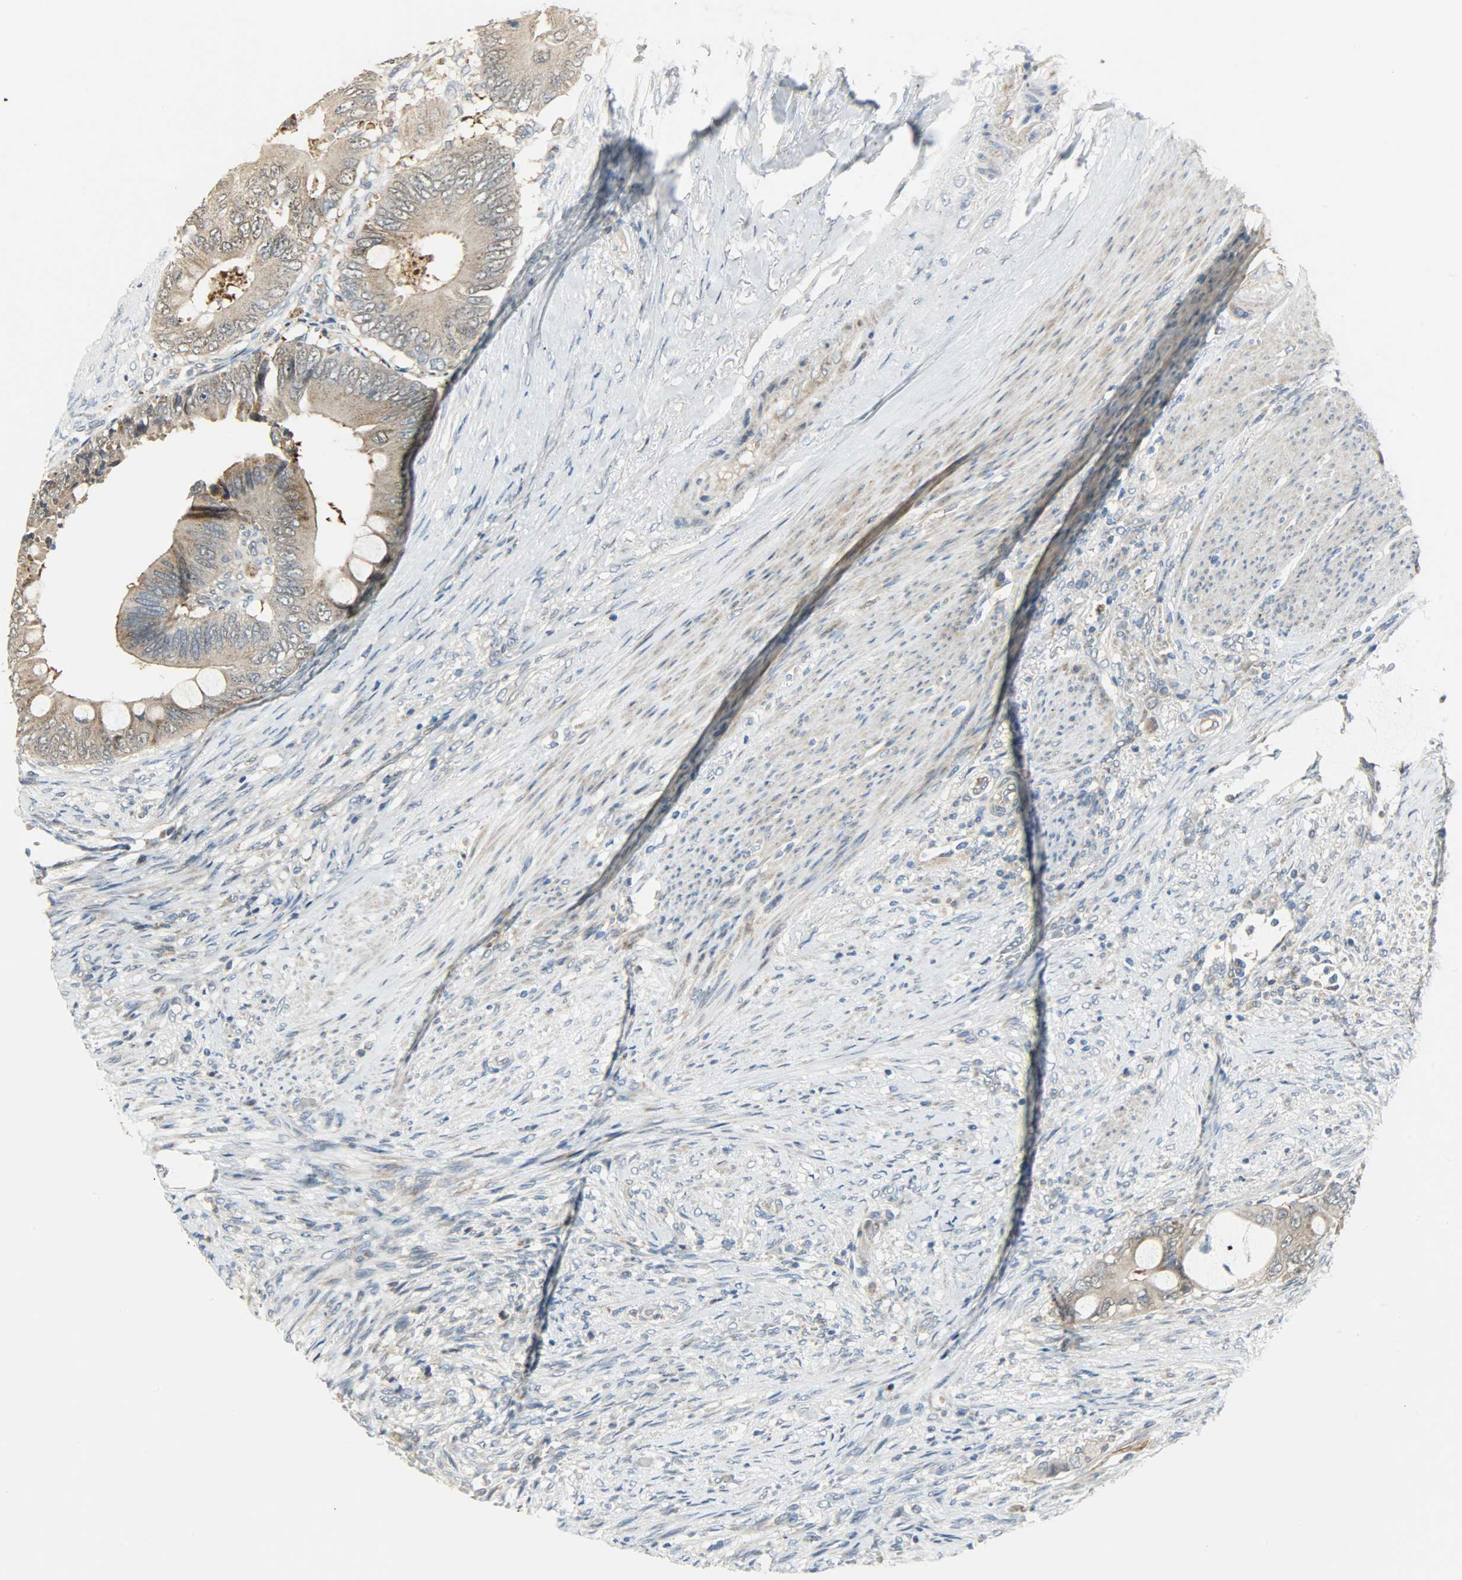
{"staining": {"intensity": "weak", "quantity": ">75%", "location": "cytoplasmic/membranous"}, "tissue": "colorectal cancer", "cell_type": "Tumor cells", "image_type": "cancer", "snomed": [{"axis": "morphology", "description": "Adenocarcinoma, NOS"}, {"axis": "topography", "description": "Rectum"}], "caption": "This is a photomicrograph of immunohistochemistry staining of colorectal adenocarcinoma, which shows weak staining in the cytoplasmic/membranous of tumor cells.", "gene": "PPP1R1B", "patient": {"sex": "female", "age": 77}}